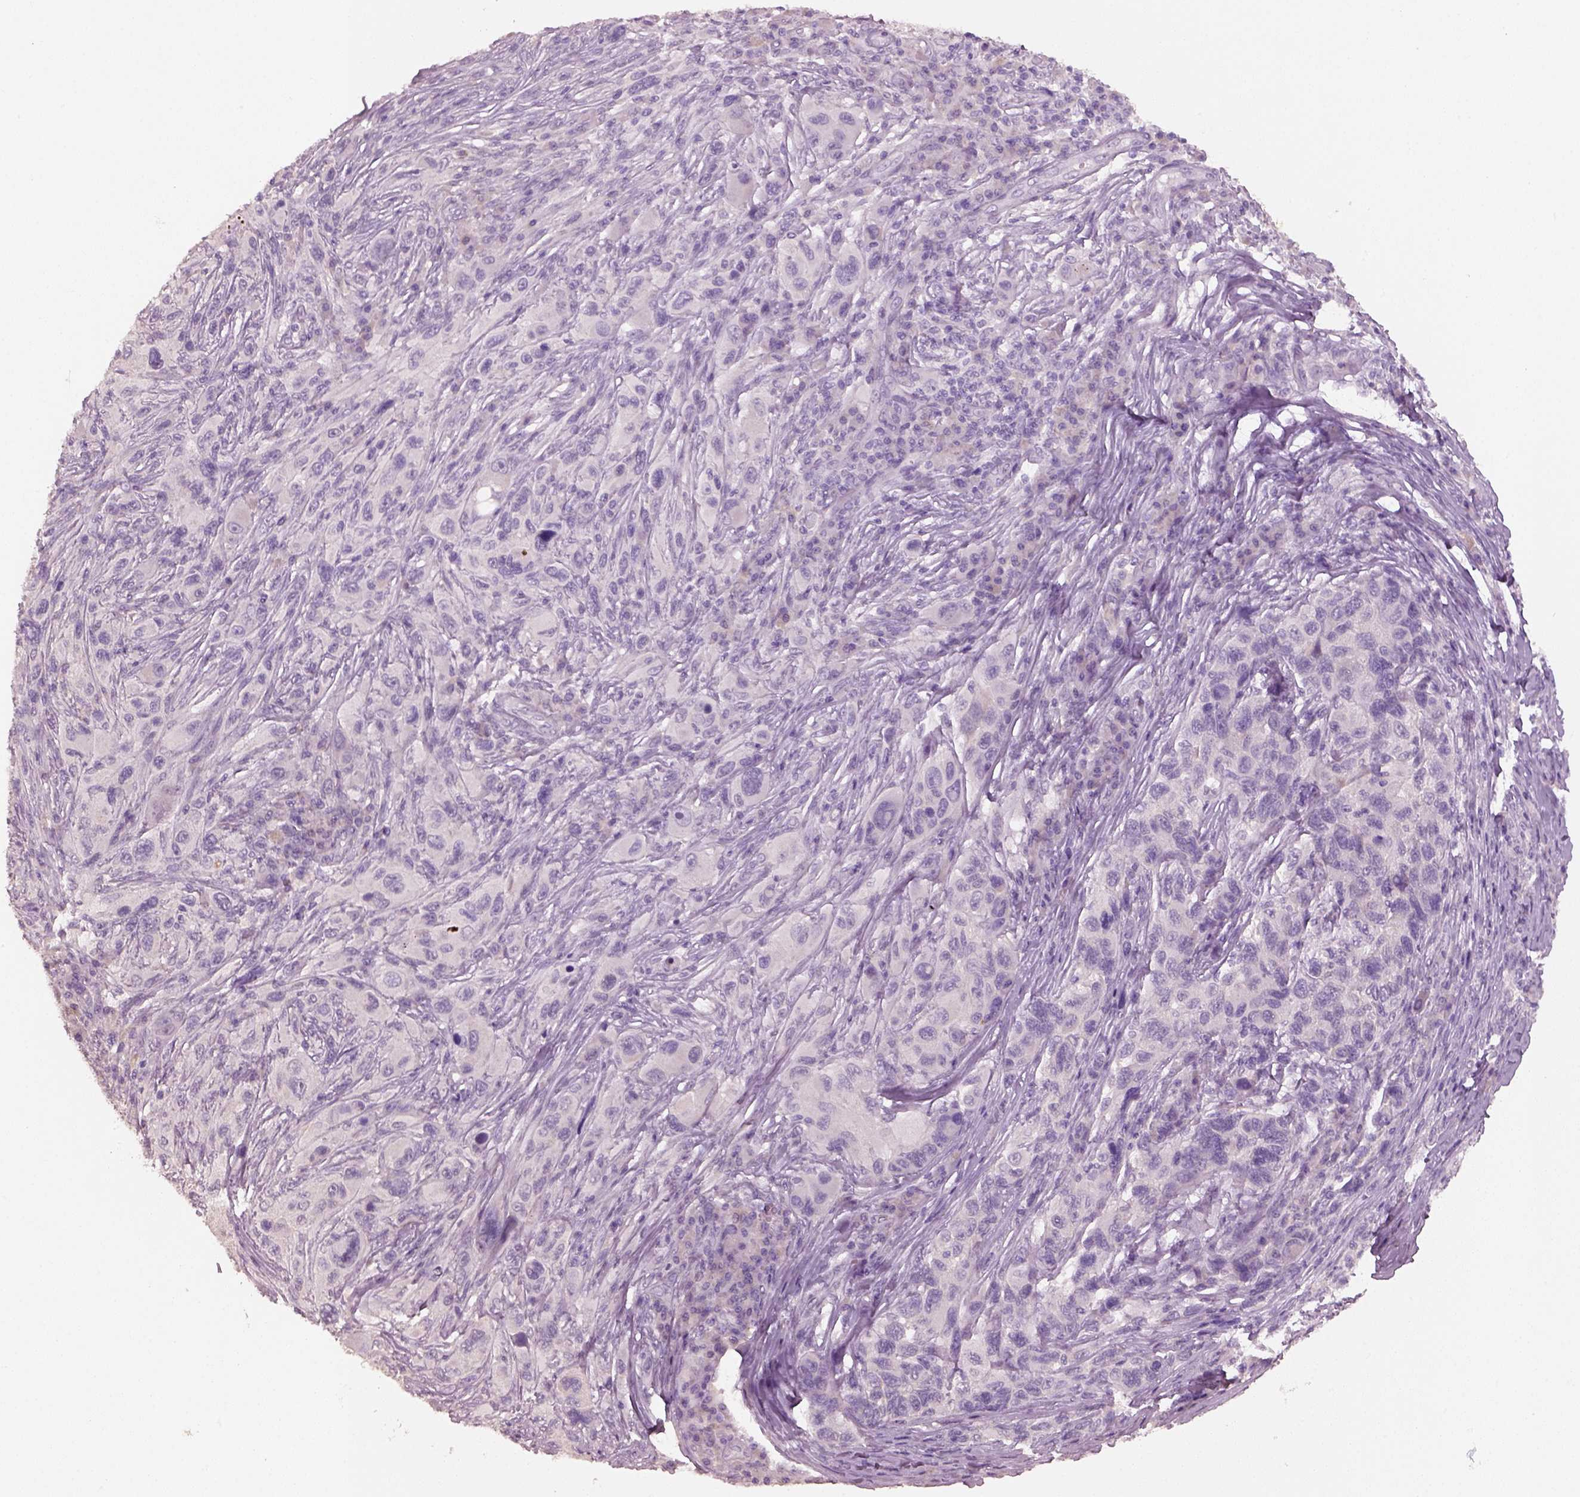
{"staining": {"intensity": "negative", "quantity": "none", "location": "none"}, "tissue": "melanoma", "cell_type": "Tumor cells", "image_type": "cancer", "snomed": [{"axis": "morphology", "description": "Malignant melanoma, NOS"}, {"axis": "topography", "description": "Skin"}], "caption": "Immunohistochemistry (IHC) histopathology image of human melanoma stained for a protein (brown), which demonstrates no staining in tumor cells. The staining was performed using DAB to visualize the protein expression in brown, while the nuclei were stained in blue with hematoxylin (Magnification: 20x).", "gene": "KCNIP3", "patient": {"sex": "male", "age": 53}}